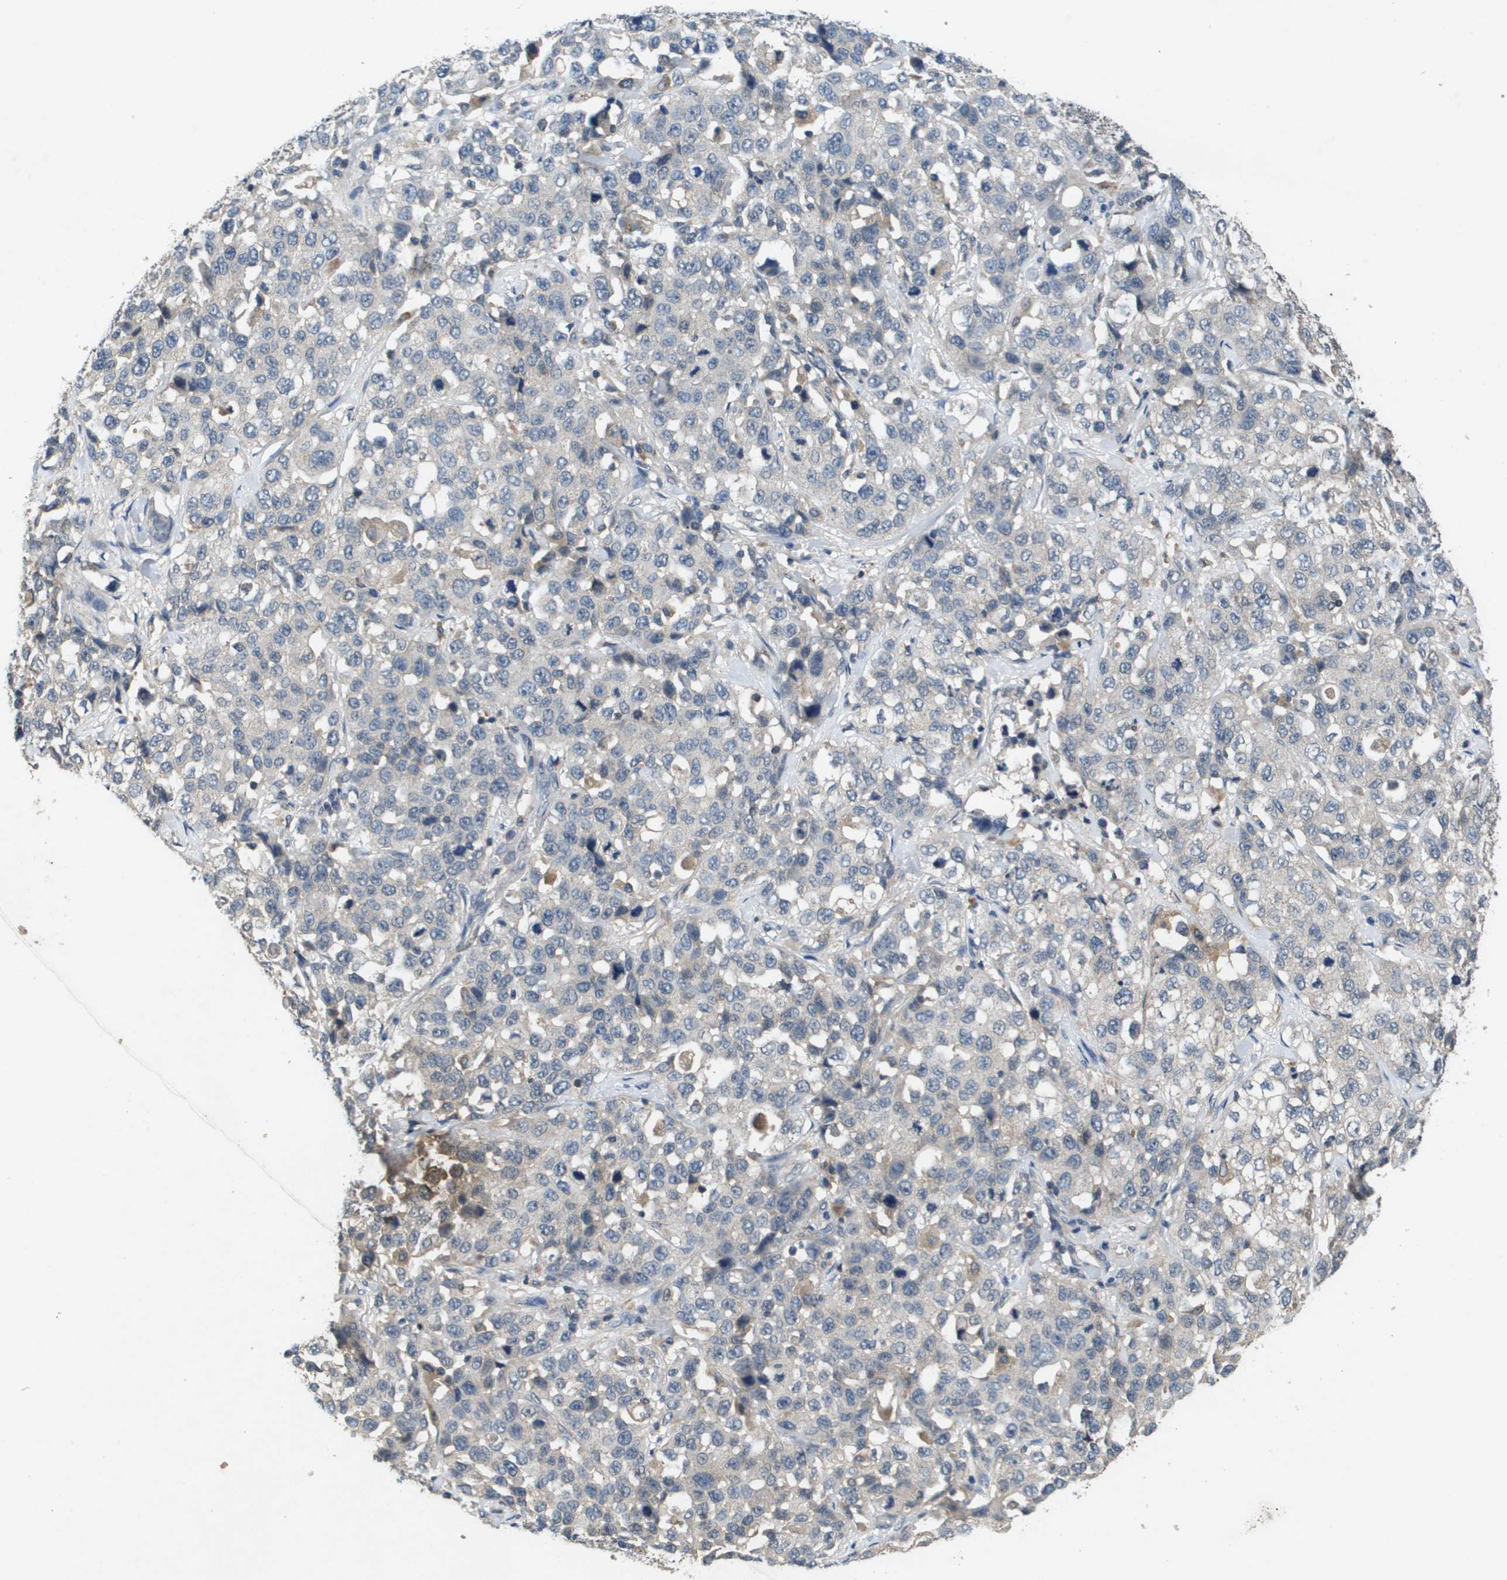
{"staining": {"intensity": "negative", "quantity": "none", "location": "none"}, "tissue": "stomach cancer", "cell_type": "Tumor cells", "image_type": "cancer", "snomed": [{"axis": "morphology", "description": "Normal tissue, NOS"}, {"axis": "morphology", "description": "Adenocarcinoma, NOS"}, {"axis": "topography", "description": "Stomach"}], "caption": "DAB (3,3'-diaminobenzidine) immunohistochemical staining of human adenocarcinoma (stomach) reveals no significant expression in tumor cells. (Stains: DAB IHC with hematoxylin counter stain, Microscopy: brightfield microscopy at high magnification).", "gene": "PROC", "patient": {"sex": "male", "age": 48}}